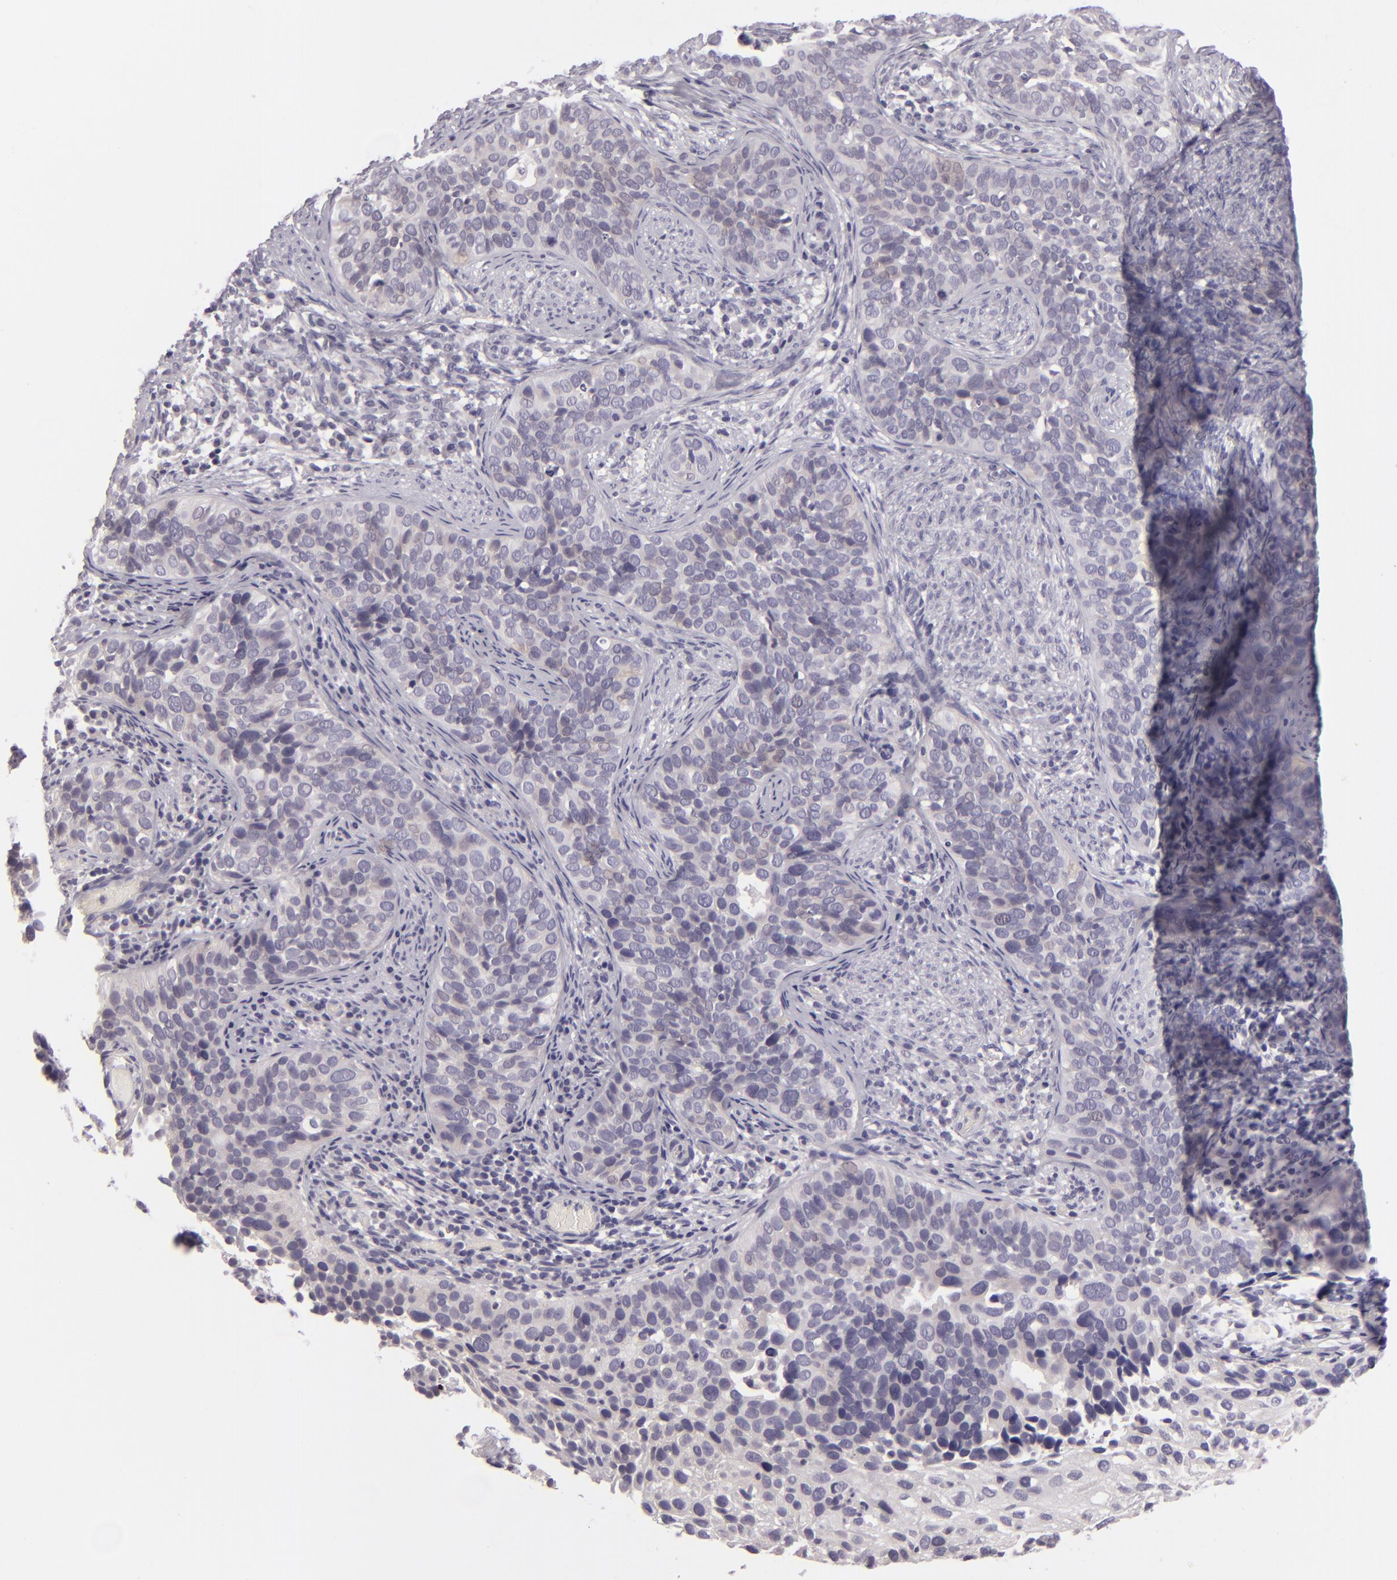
{"staining": {"intensity": "negative", "quantity": "none", "location": "none"}, "tissue": "cervical cancer", "cell_type": "Tumor cells", "image_type": "cancer", "snomed": [{"axis": "morphology", "description": "Squamous cell carcinoma, NOS"}, {"axis": "topography", "description": "Cervix"}], "caption": "High magnification brightfield microscopy of cervical squamous cell carcinoma stained with DAB (3,3'-diaminobenzidine) (brown) and counterstained with hematoxylin (blue): tumor cells show no significant positivity. (Stains: DAB (3,3'-diaminobenzidine) immunohistochemistry with hematoxylin counter stain, Microscopy: brightfield microscopy at high magnification).", "gene": "EGFL6", "patient": {"sex": "female", "age": 31}}